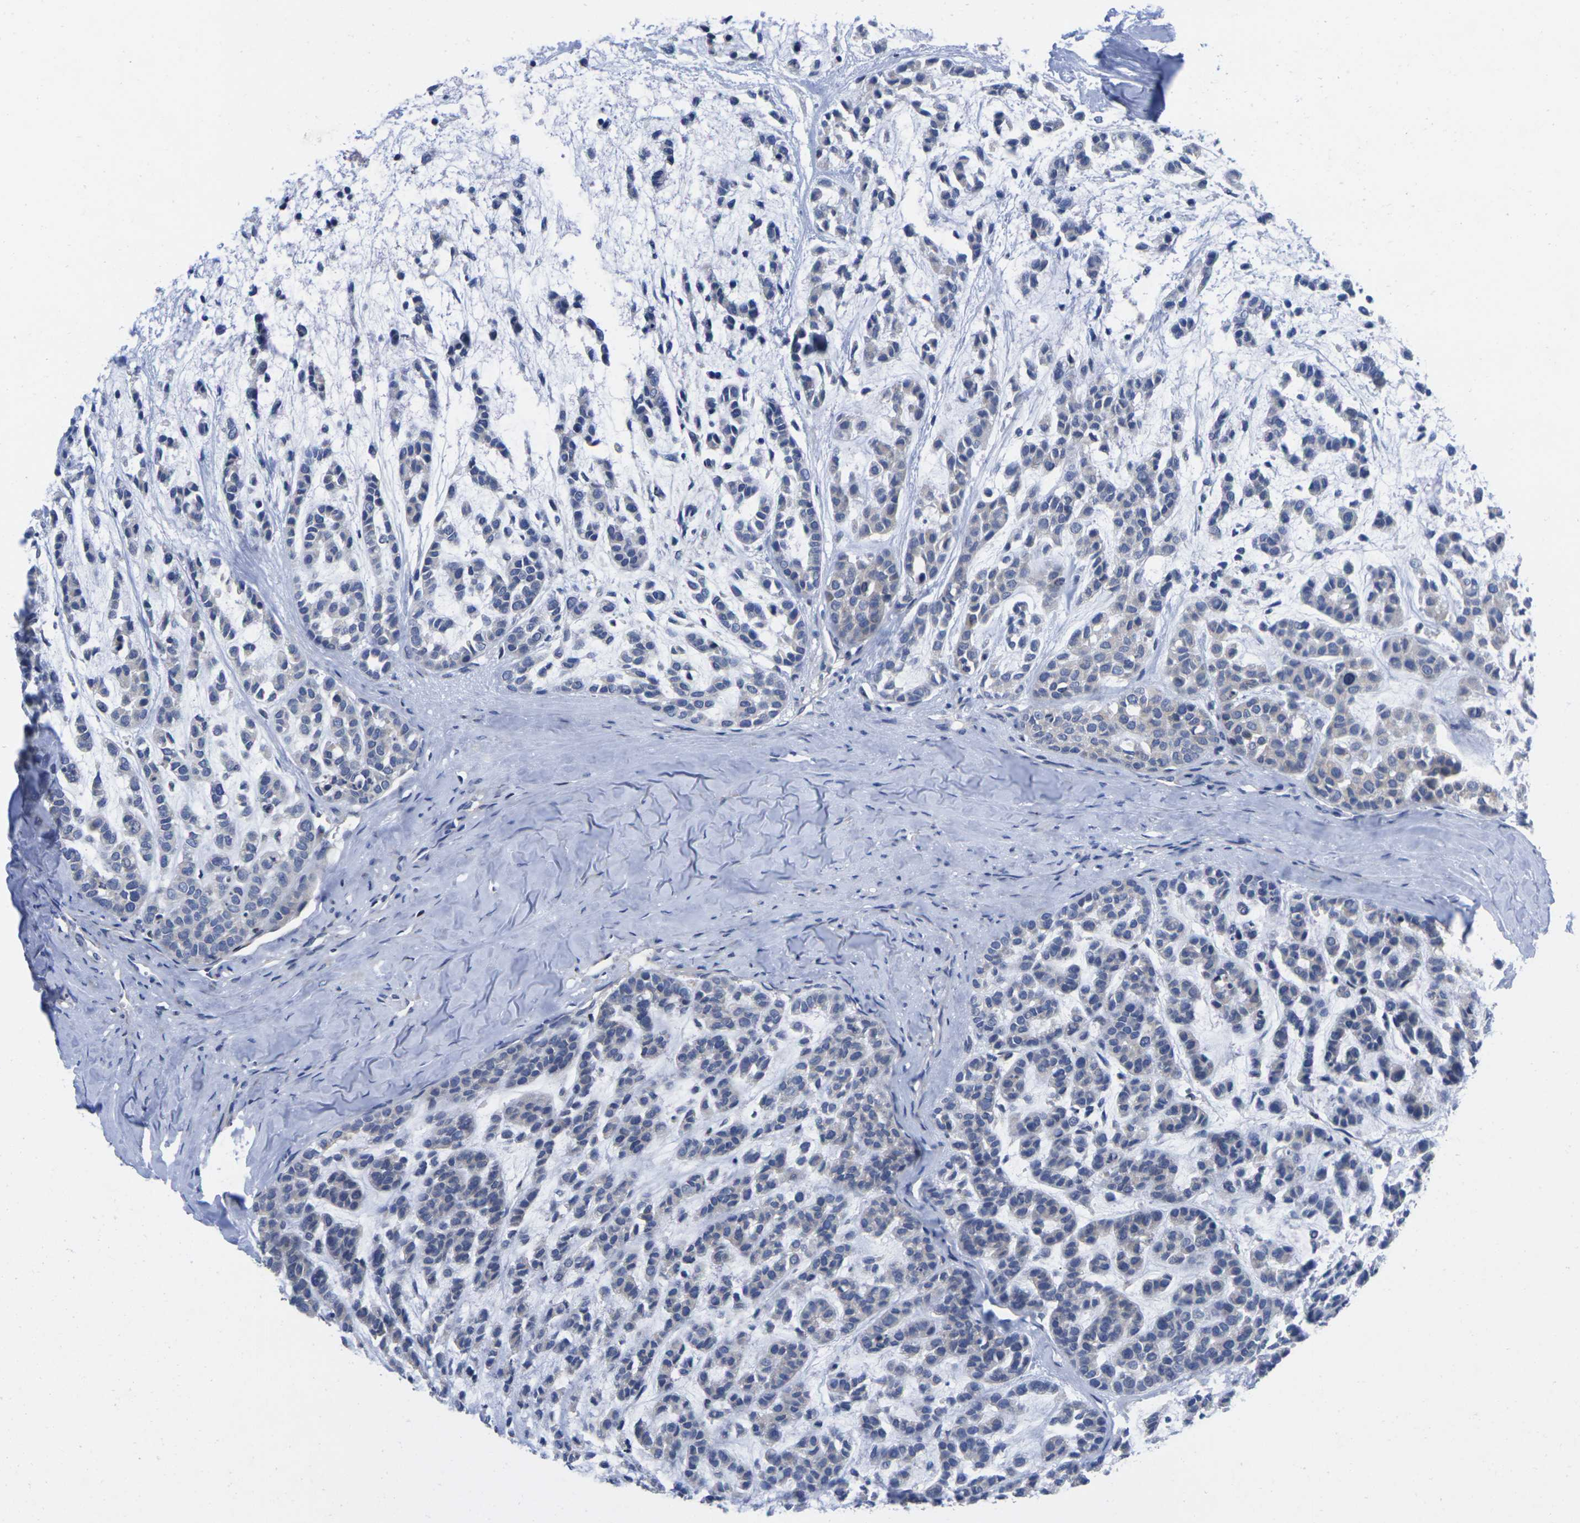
{"staining": {"intensity": "negative", "quantity": "none", "location": "none"}, "tissue": "head and neck cancer", "cell_type": "Tumor cells", "image_type": "cancer", "snomed": [{"axis": "morphology", "description": "Adenocarcinoma, NOS"}, {"axis": "morphology", "description": "Adenoma, NOS"}, {"axis": "topography", "description": "Head-Neck"}], "caption": "Protein analysis of head and neck cancer (adenocarcinoma) displays no significant staining in tumor cells.", "gene": "IKZF1", "patient": {"sex": "female", "age": 55}}